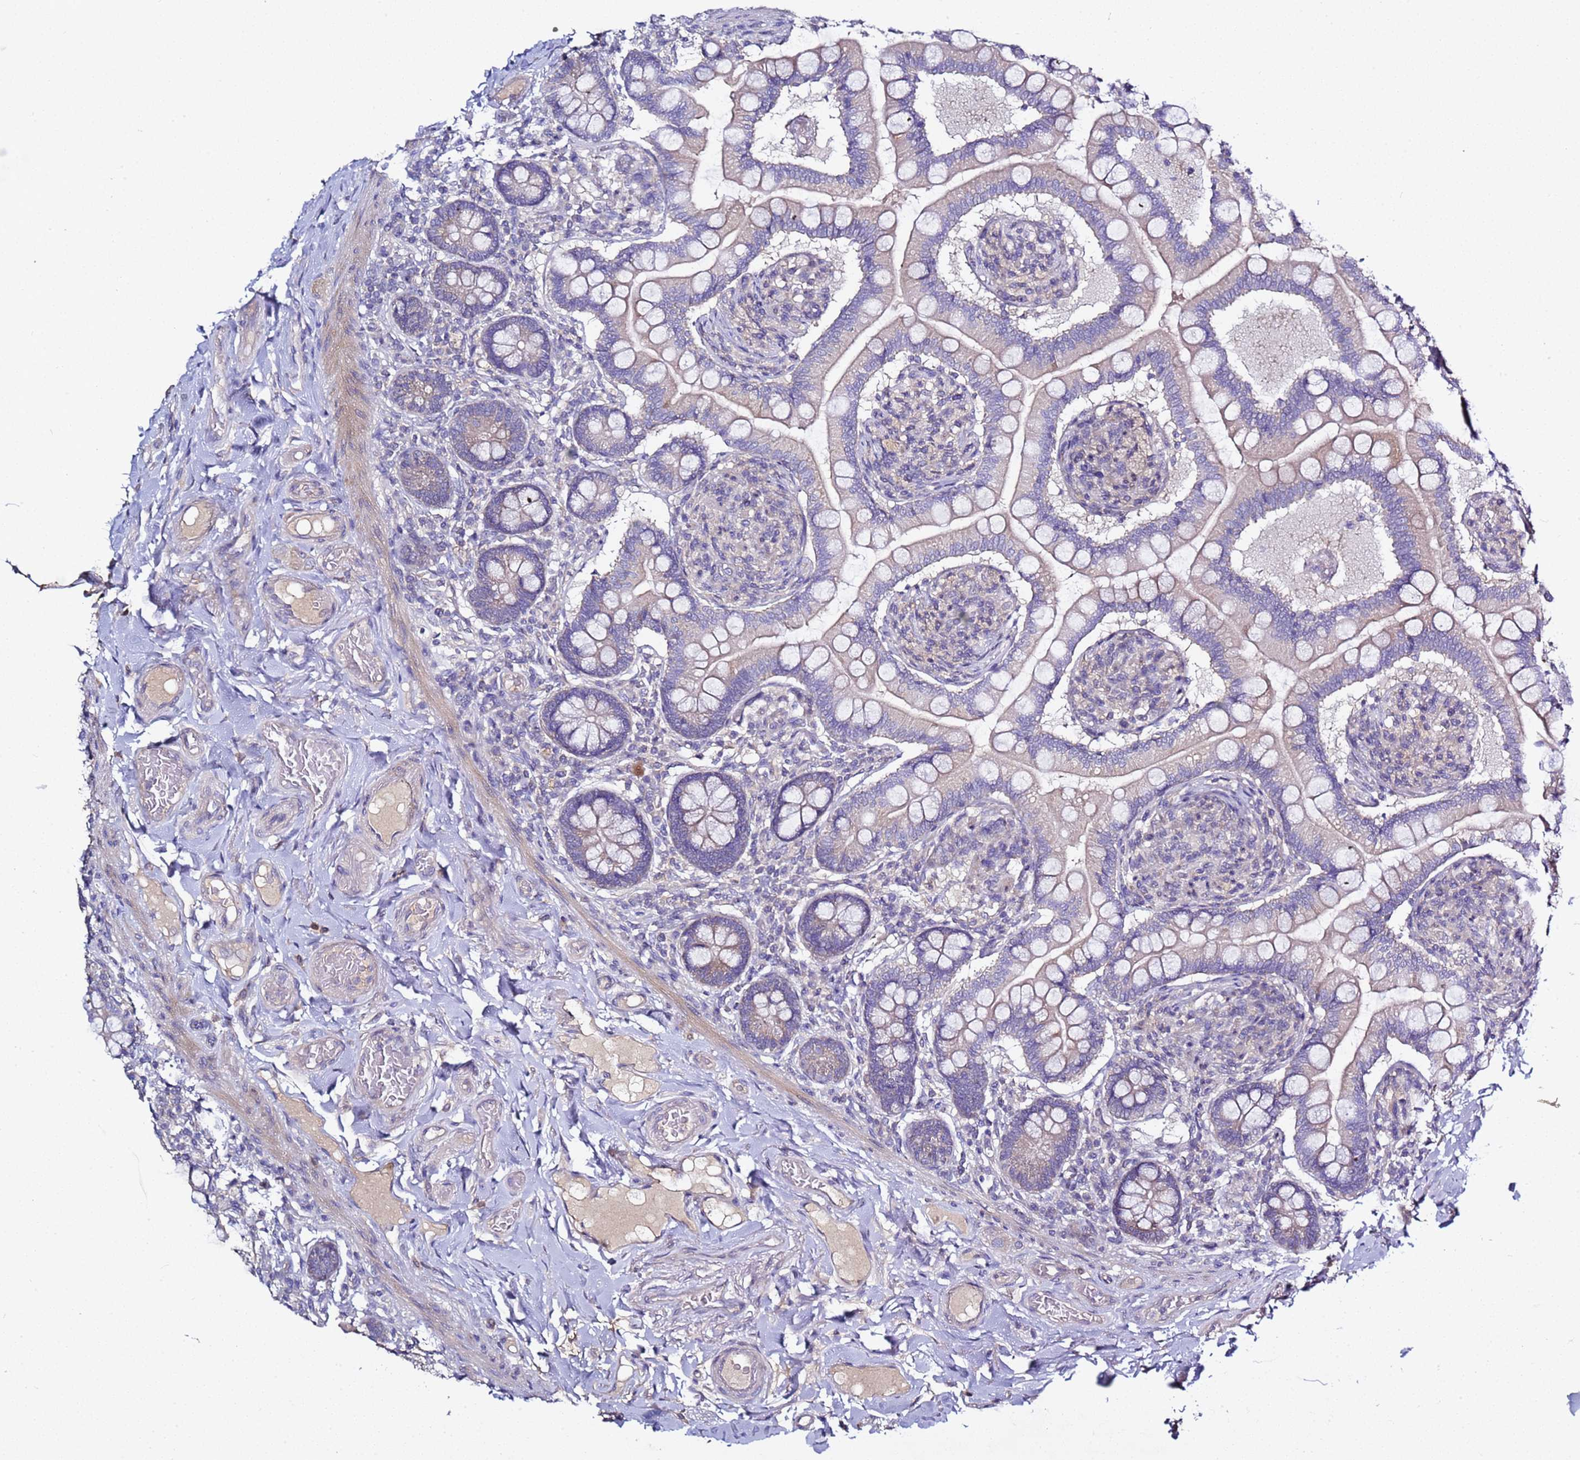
{"staining": {"intensity": "weak", "quantity": "25%-75%", "location": "cytoplasmic/membranous"}, "tissue": "small intestine", "cell_type": "Glandular cells", "image_type": "normal", "snomed": [{"axis": "morphology", "description": "Normal tissue, NOS"}, {"axis": "topography", "description": "Small intestine"}], "caption": "Protein expression by immunohistochemistry demonstrates weak cytoplasmic/membranous positivity in about 25%-75% of glandular cells in unremarkable small intestine. (IHC, brightfield microscopy, high magnification).", "gene": "RABL2A", "patient": {"sex": "female", "age": 64}}